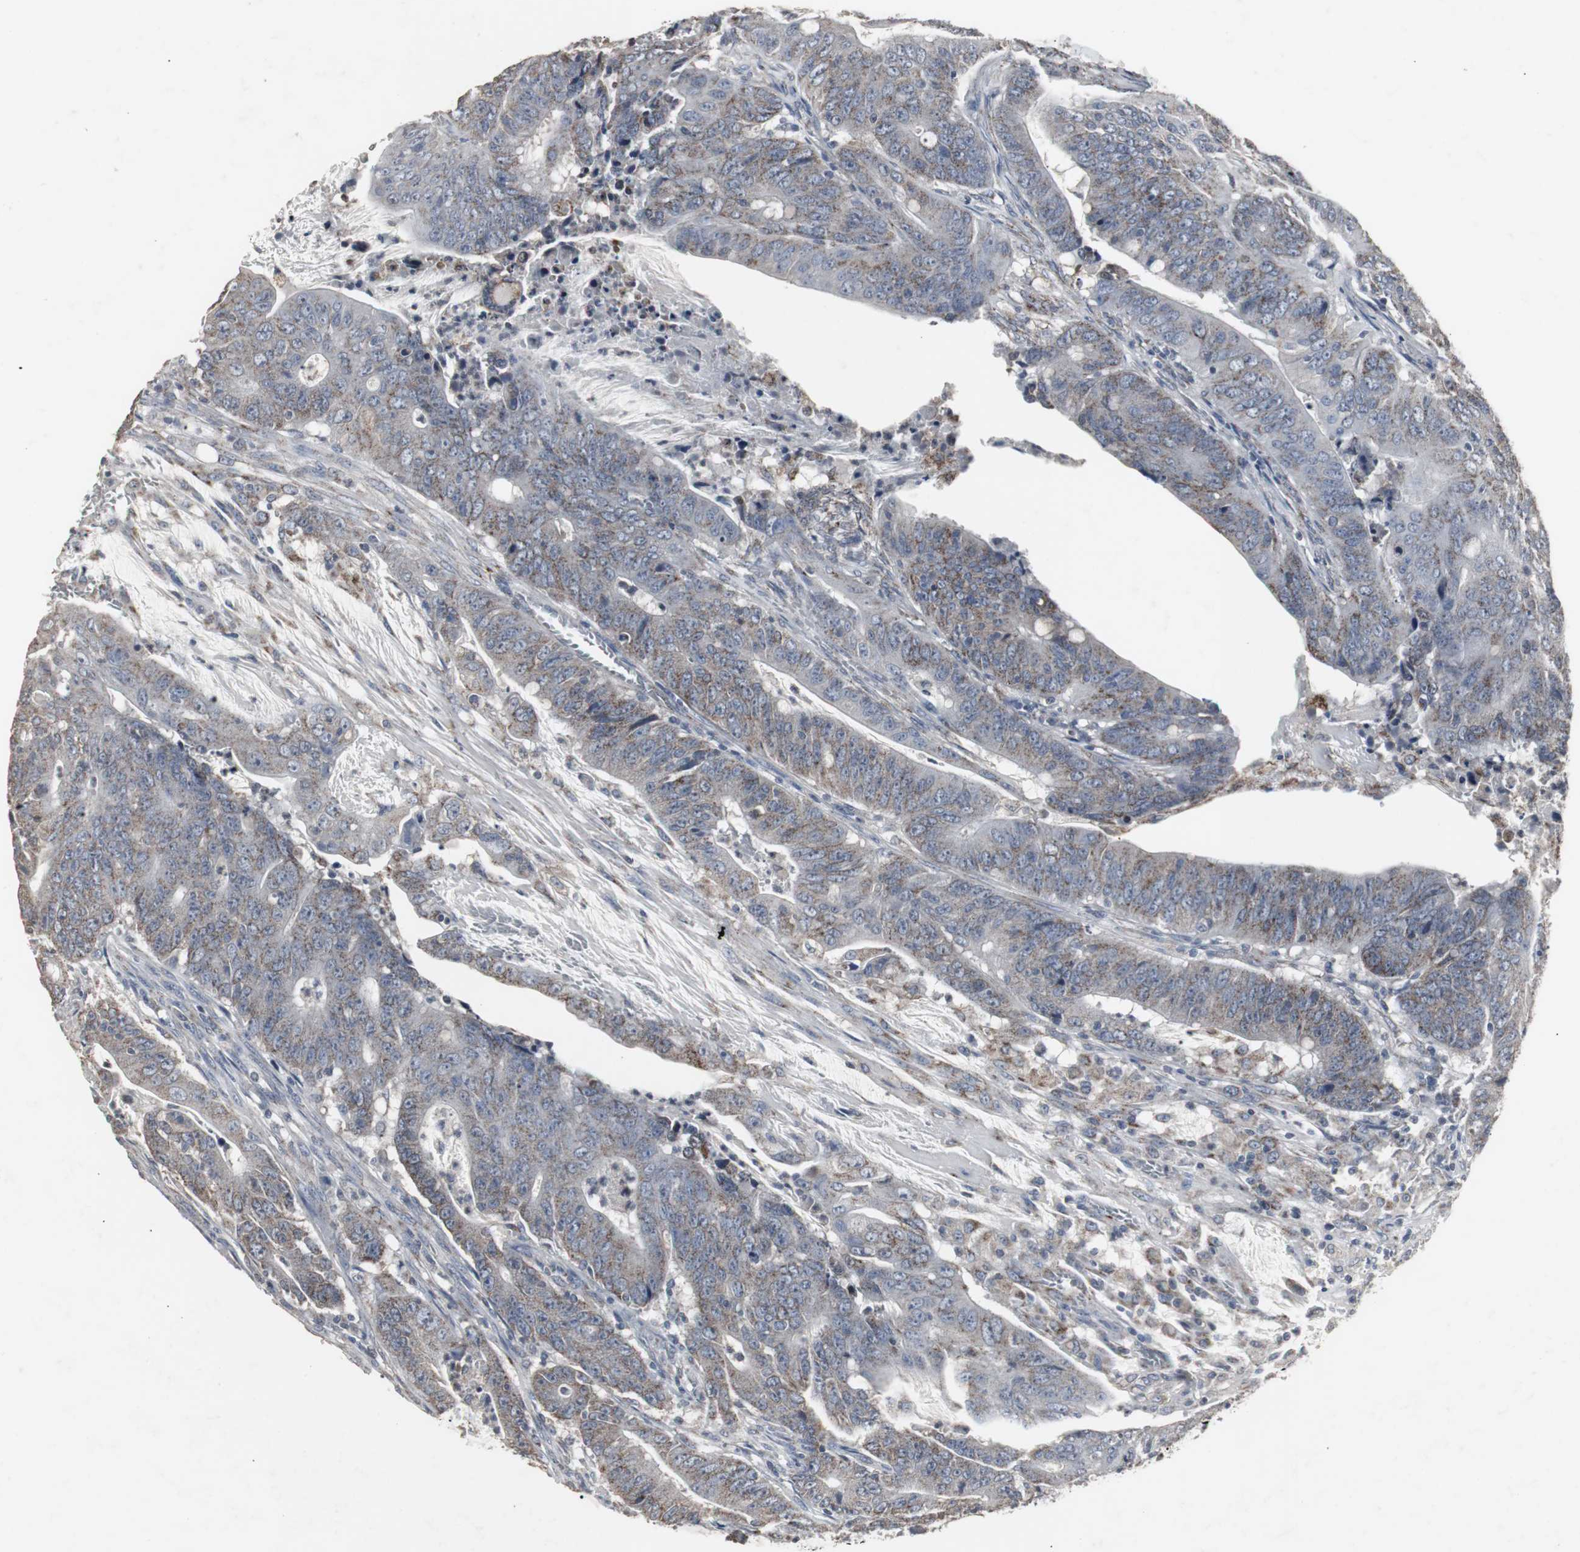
{"staining": {"intensity": "weak", "quantity": ">75%", "location": "cytoplasmic/membranous"}, "tissue": "colorectal cancer", "cell_type": "Tumor cells", "image_type": "cancer", "snomed": [{"axis": "morphology", "description": "Adenocarcinoma, NOS"}, {"axis": "topography", "description": "Colon"}], "caption": "Tumor cells demonstrate low levels of weak cytoplasmic/membranous staining in approximately >75% of cells in colorectal cancer (adenocarcinoma). Nuclei are stained in blue.", "gene": "ACAA1", "patient": {"sex": "male", "age": 45}}